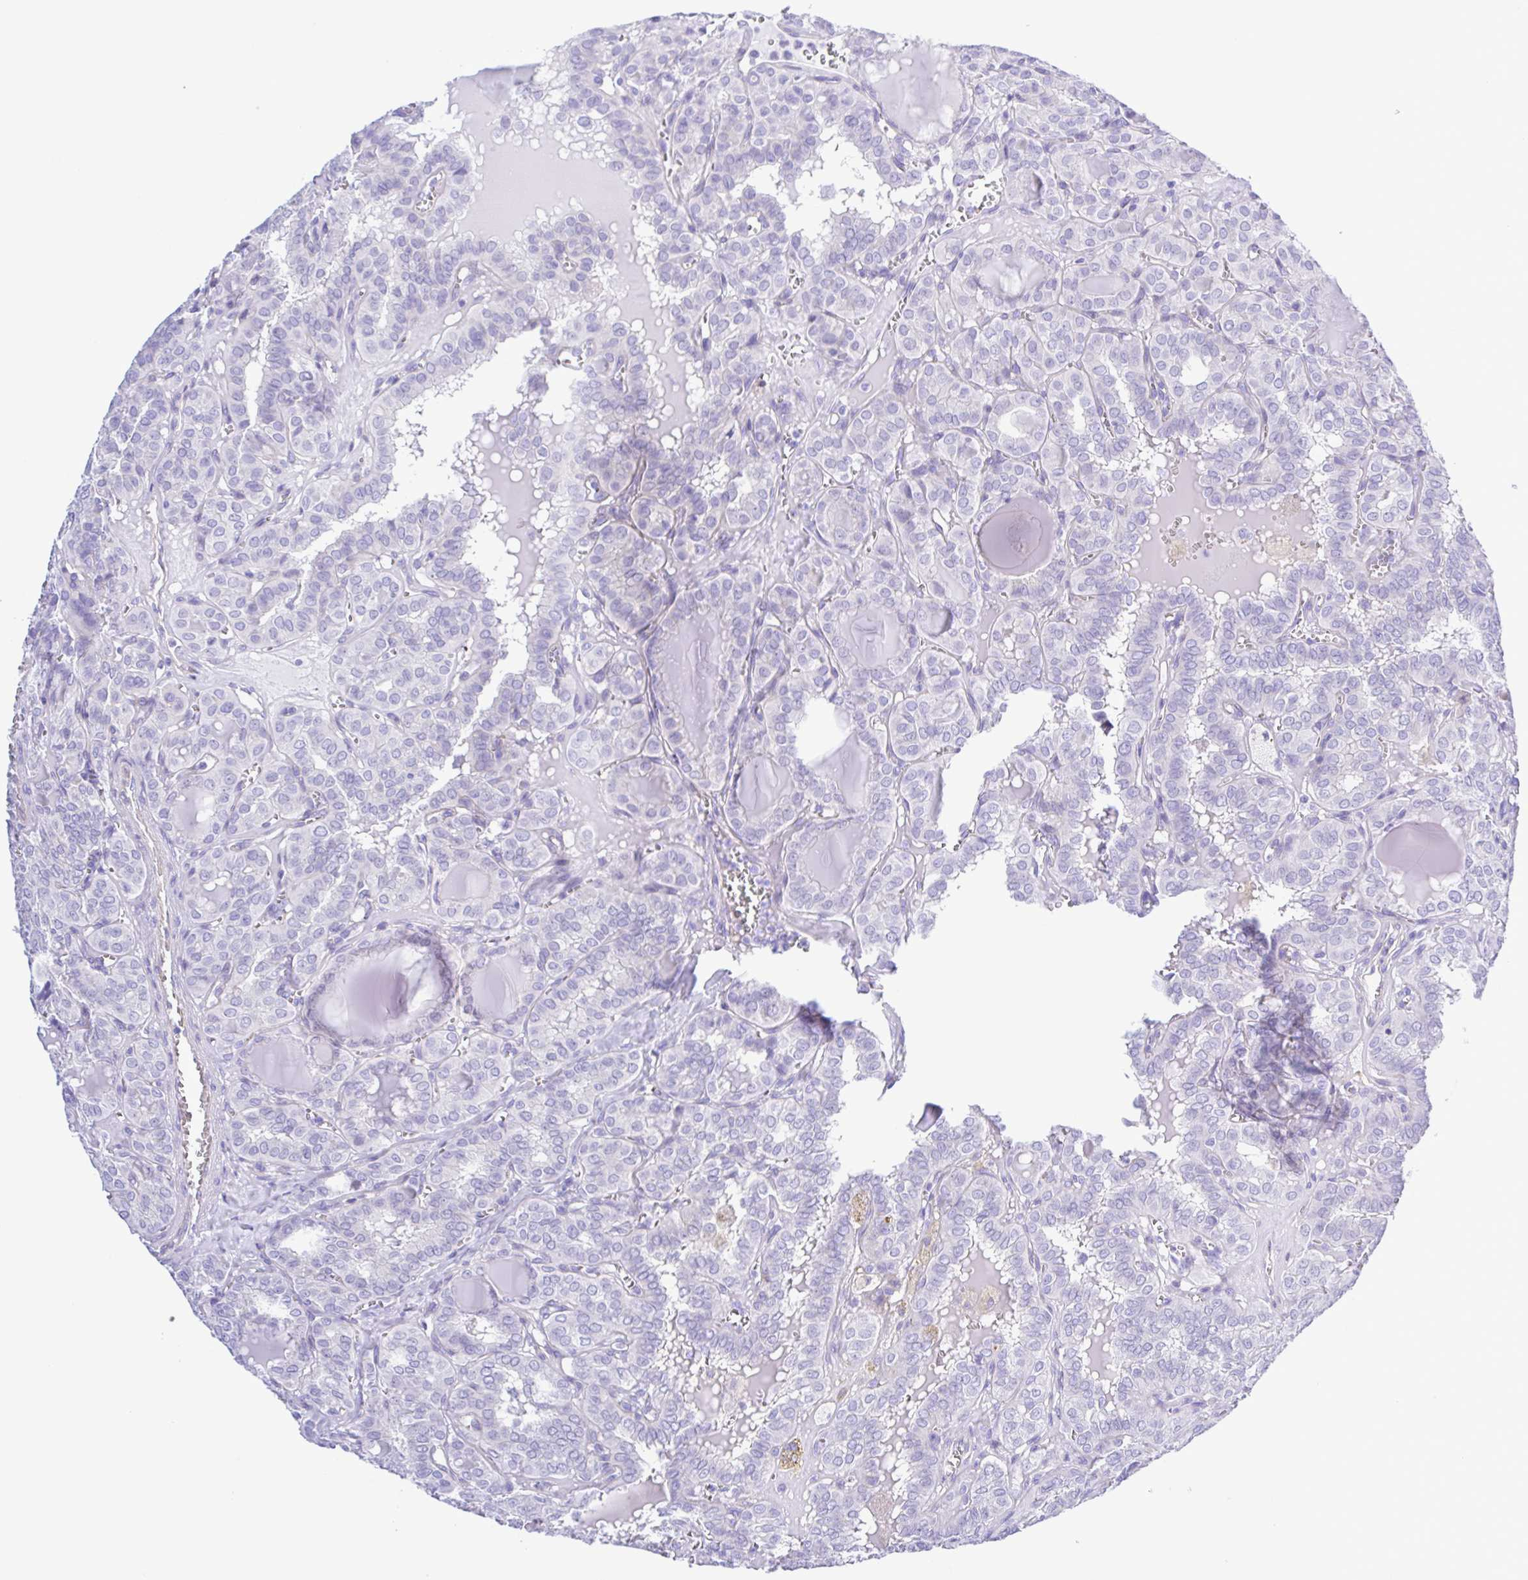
{"staining": {"intensity": "negative", "quantity": "none", "location": "none"}, "tissue": "thyroid cancer", "cell_type": "Tumor cells", "image_type": "cancer", "snomed": [{"axis": "morphology", "description": "Papillary adenocarcinoma, NOS"}, {"axis": "topography", "description": "Thyroid gland"}], "caption": "Photomicrograph shows no significant protein expression in tumor cells of thyroid papillary adenocarcinoma.", "gene": "CYP11A1", "patient": {"sex": "female", "age": 41}}